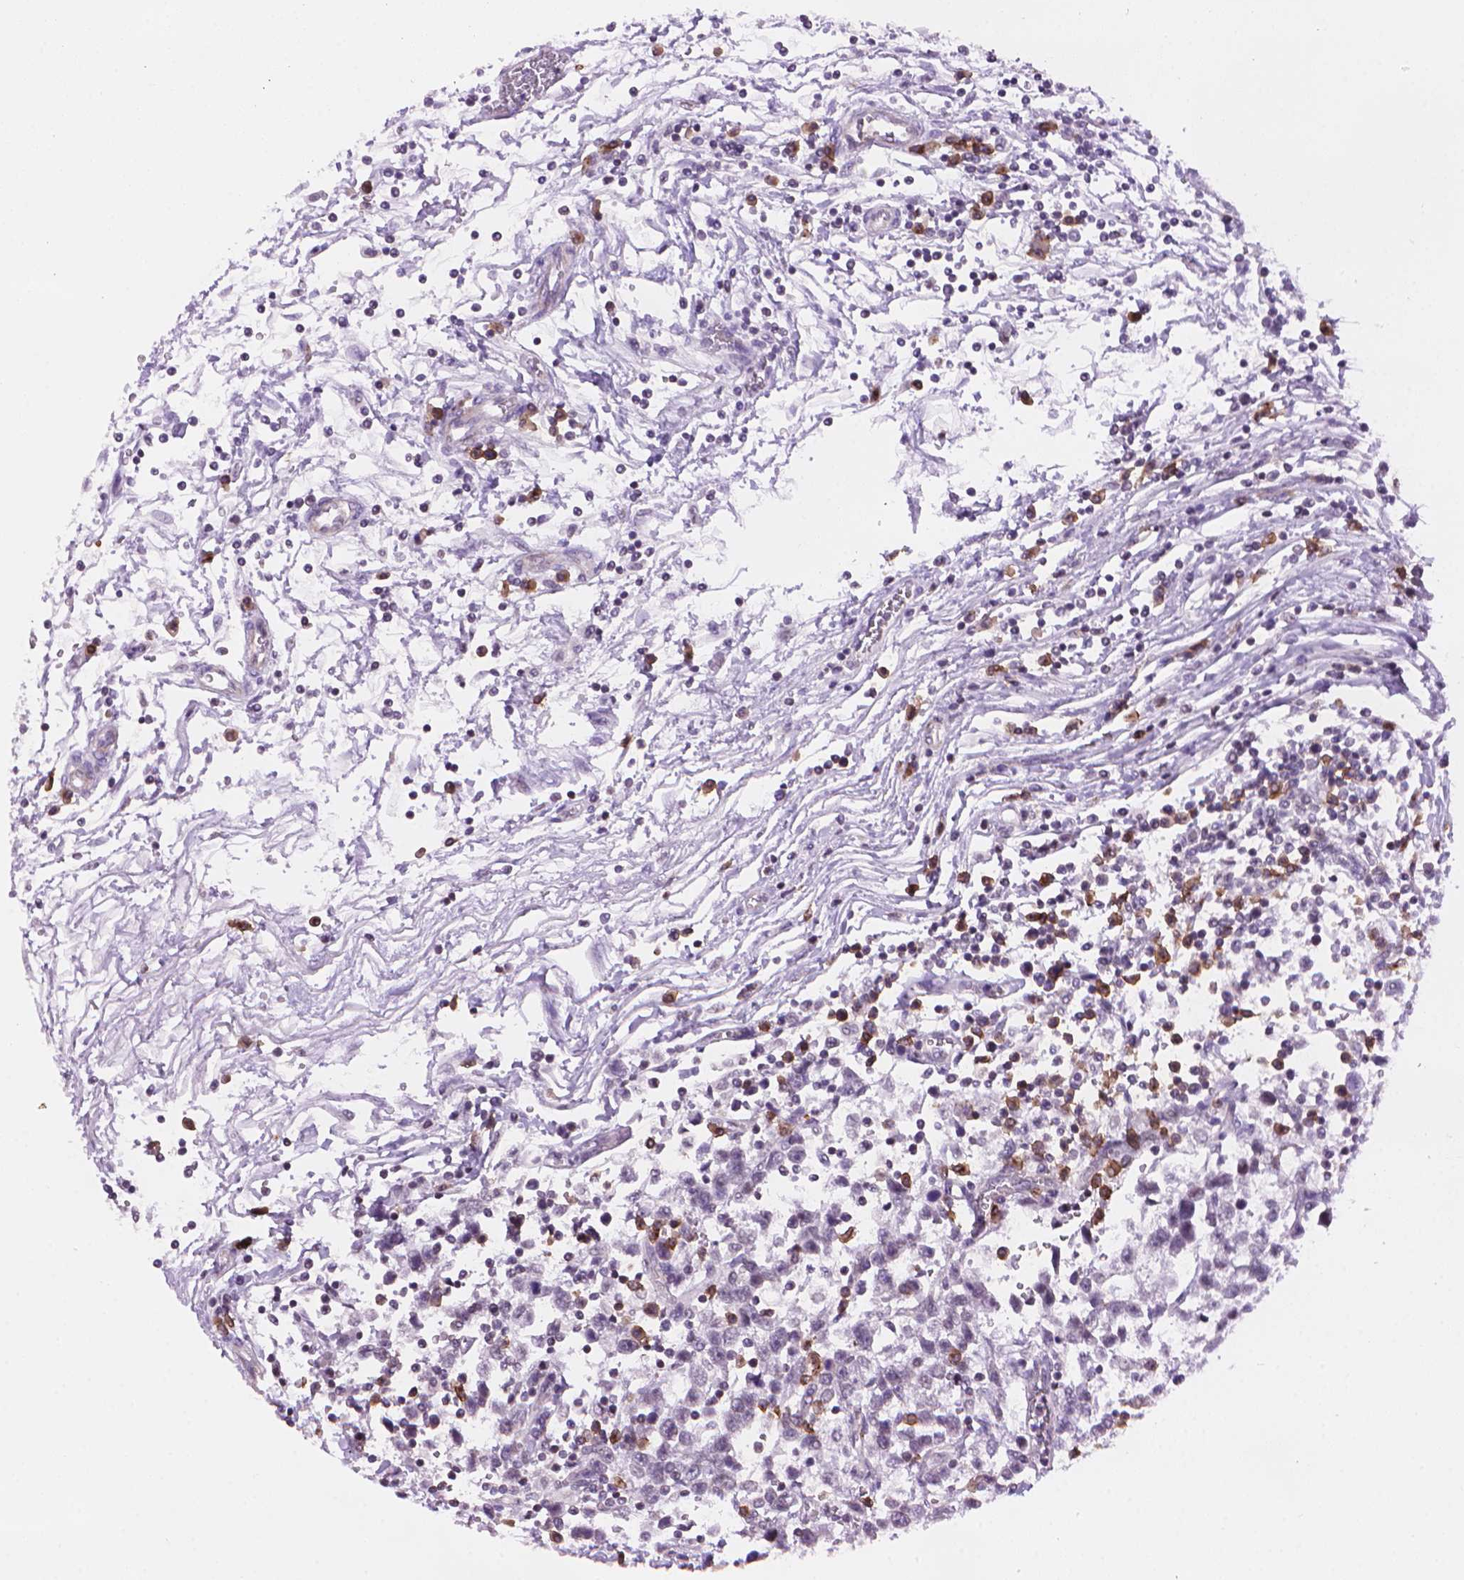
{"staining": {"intensity": "negative", "quantity": "none", "location": "none"}, "tissue": "testis cancer", "cell_type": "Tumor cells", "image_type": "cancer", "snomed": [{"axis": "morphology", "description": "Seminoma, NOS"}, {"axis": "topography", "description": "Testis"}], "caption": "Tumor cells are negative for brown protein staining in testis cancer.", "gene": "TMEM184A", "patient": {"sex": "male", "age": 34}}